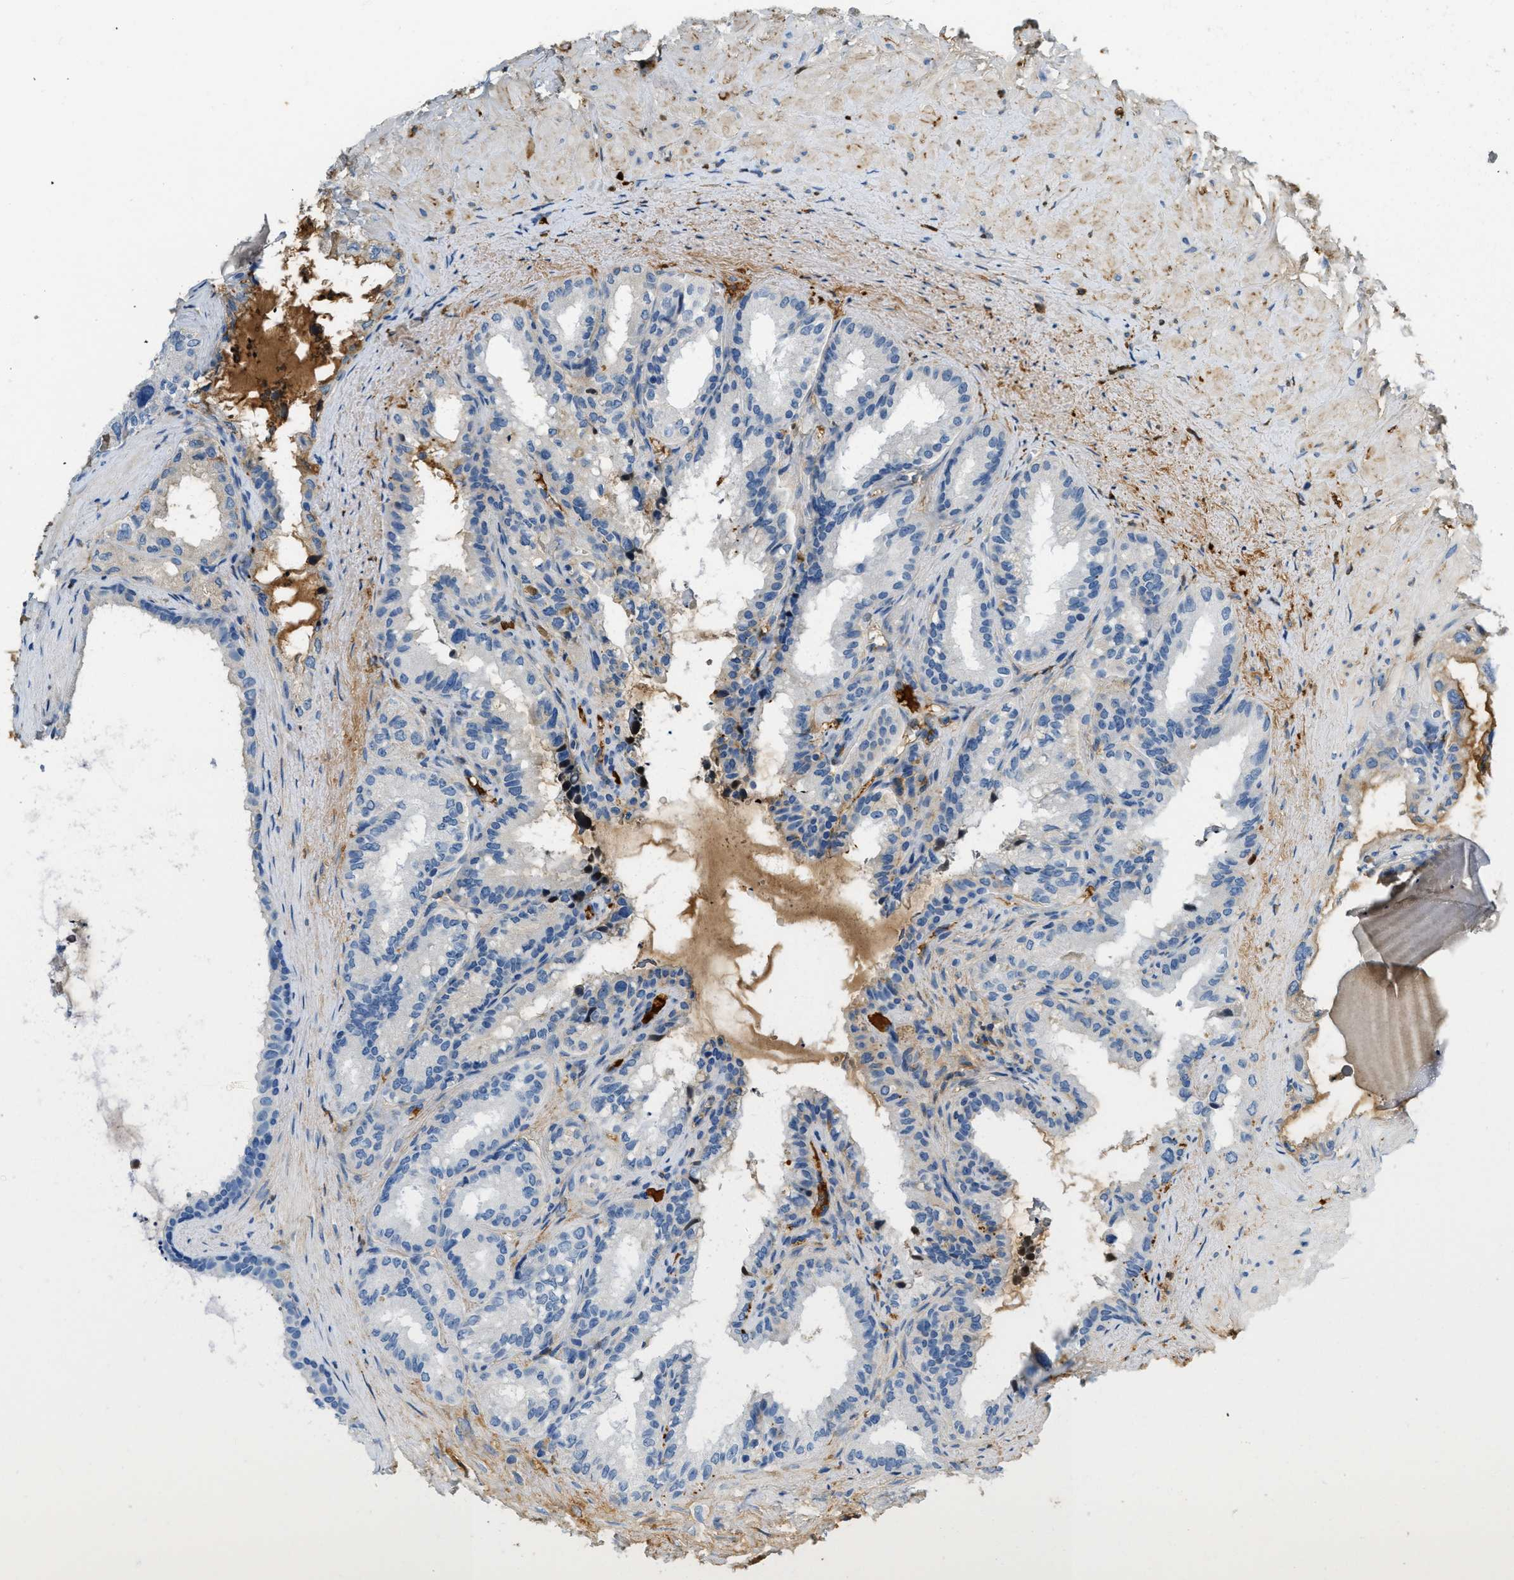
{"staining": {"intensity": "negative", "quantity": "none", "location": "none"}, "tissue": "seminal vesicle", "cell_type": "Glandular cells", "image_type": "normal", "snomed": [{"axis": "morphology", "description": "Normal tissue, NOS"}, {"axis": "topography", "description": "Seminal veicle"}], "caption": "Glandular cells are negative for brown protein staining in benign seminal vesicle. (Immunohistochemistry (ihc), brightfield microscopy, high magnification).", "gene": "PRTN3", "patient": {"sex": "male", "age": 64}}